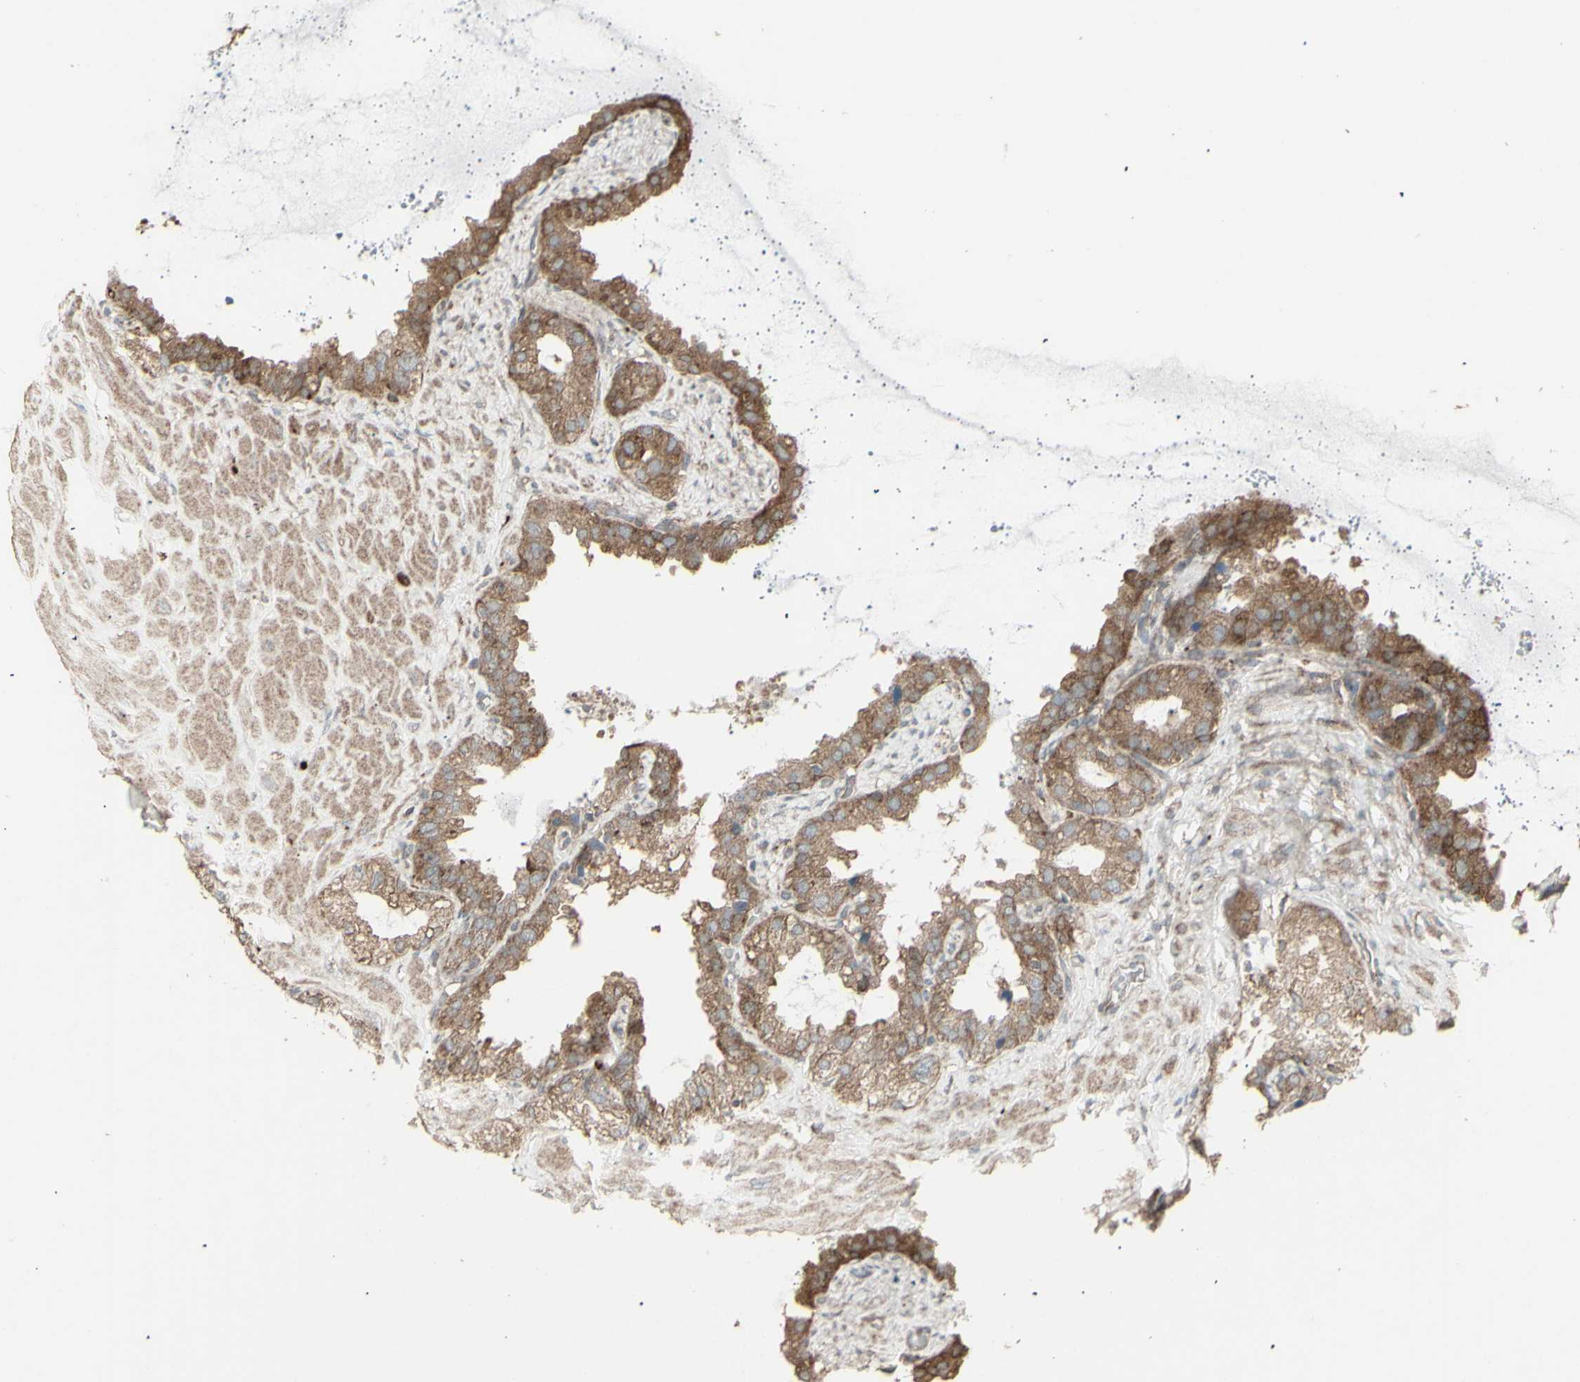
{"staining": {"intensity": "moderate", "quantity": ">75%", "location": "cytoplasmic/membranous"}, "tissue": "seminal vesicle", "cell_type": "Glandular cells", "image_type": "normal", "snomed": [{"axis": "morphology", "description": "Normal tissue, NOS"}, {"axis": "topography", "description": "Seminal veicle"}], "caption": "Seminal vesicle stained for a protein shows moderate cytoplasmic/membranous positivity in glandular cells.", "gene": "RNASEL", "patient": {"sex": "male", "age": 68}}